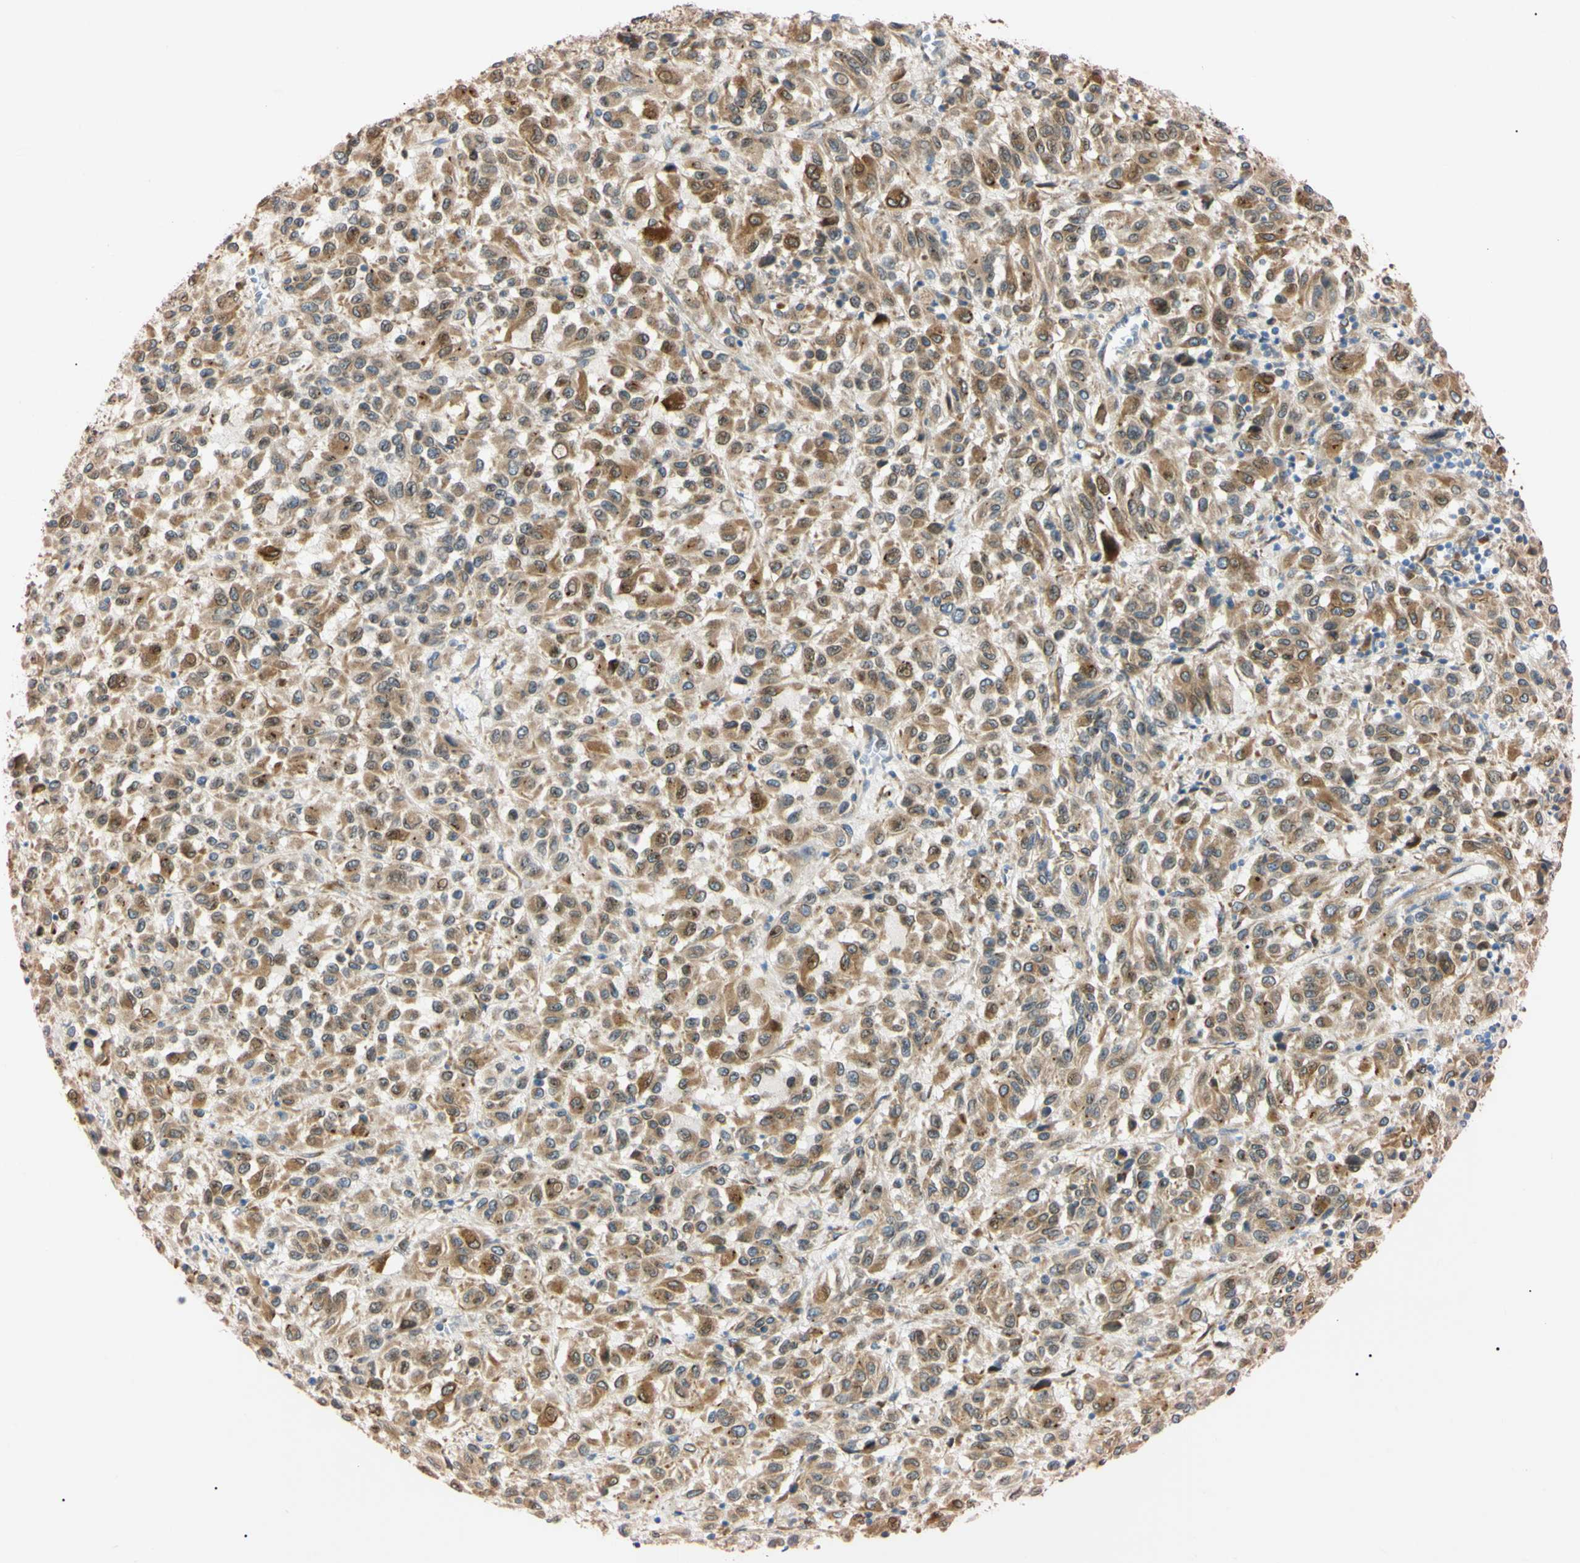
{"staining": {"intensity": "moderate", "quantity": ">75%", "location": "cytoplasmic/membranous"}, "tissue": "melanoma", "cell_type": "Tumor cells", "image_type": "cancer", "snomed": [{"axis": "morphology", "description": "Malignant melanoma, Metastatic site"}, {"axis": "topography", "description": "Lung"}], "caption": "Melanoma tissue shows moderate cytoplasmic/membranous positivity in approximately >75% of tumor cells The staining was performed using DAB to visualize the protein expression in brown, while the nuclei were stained in blue with hematoxylin (Magnification: 20x).", "gene": "IER3IP1", "patient": {"sex": "male", "age": 64}}